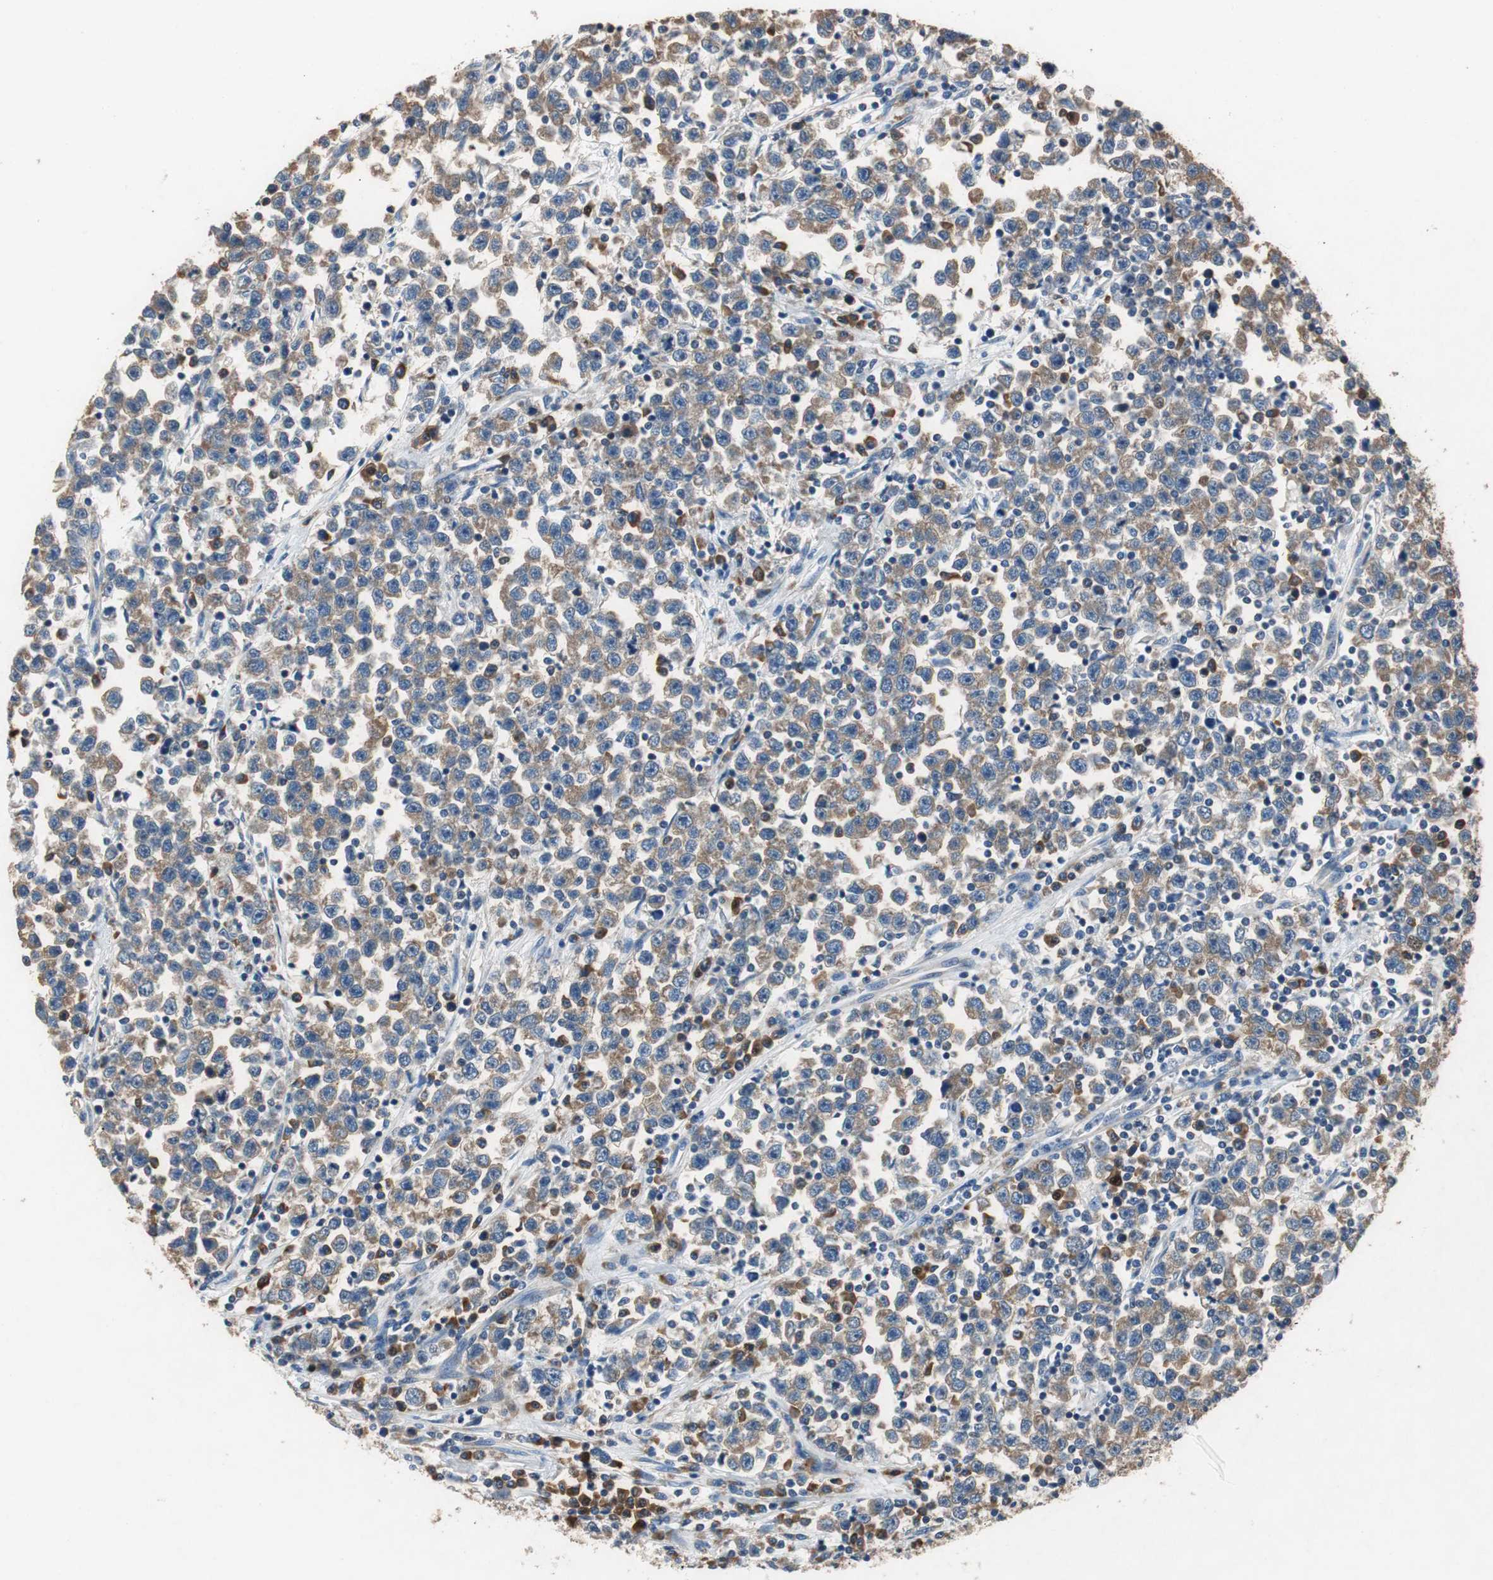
{"staining": {"intensity": "moderate", "quantity": ">75%", "location": "cytoplasmic/membranous"}, "tissue": "testis cancer", "cell_type": "Tumor cells", "image_type": "cancer", "snomed": [{"axis": "morphology", "description": "Seminoma, NOS"}, {"axis": "topography", "description": "Testis"}], "caption": "High-magnification brightfield microscopy of testis cancer stained with DAB (3,3'-diaminobenzidine) (brown) and counterstained with hematoxylin (blue). tumor cells exhibit moderate cytoplasmic/membranous positivity is appreciated in about>75% of cells.", "gene": "RPL35", "patient": {"sex": "male", "age": 43}}